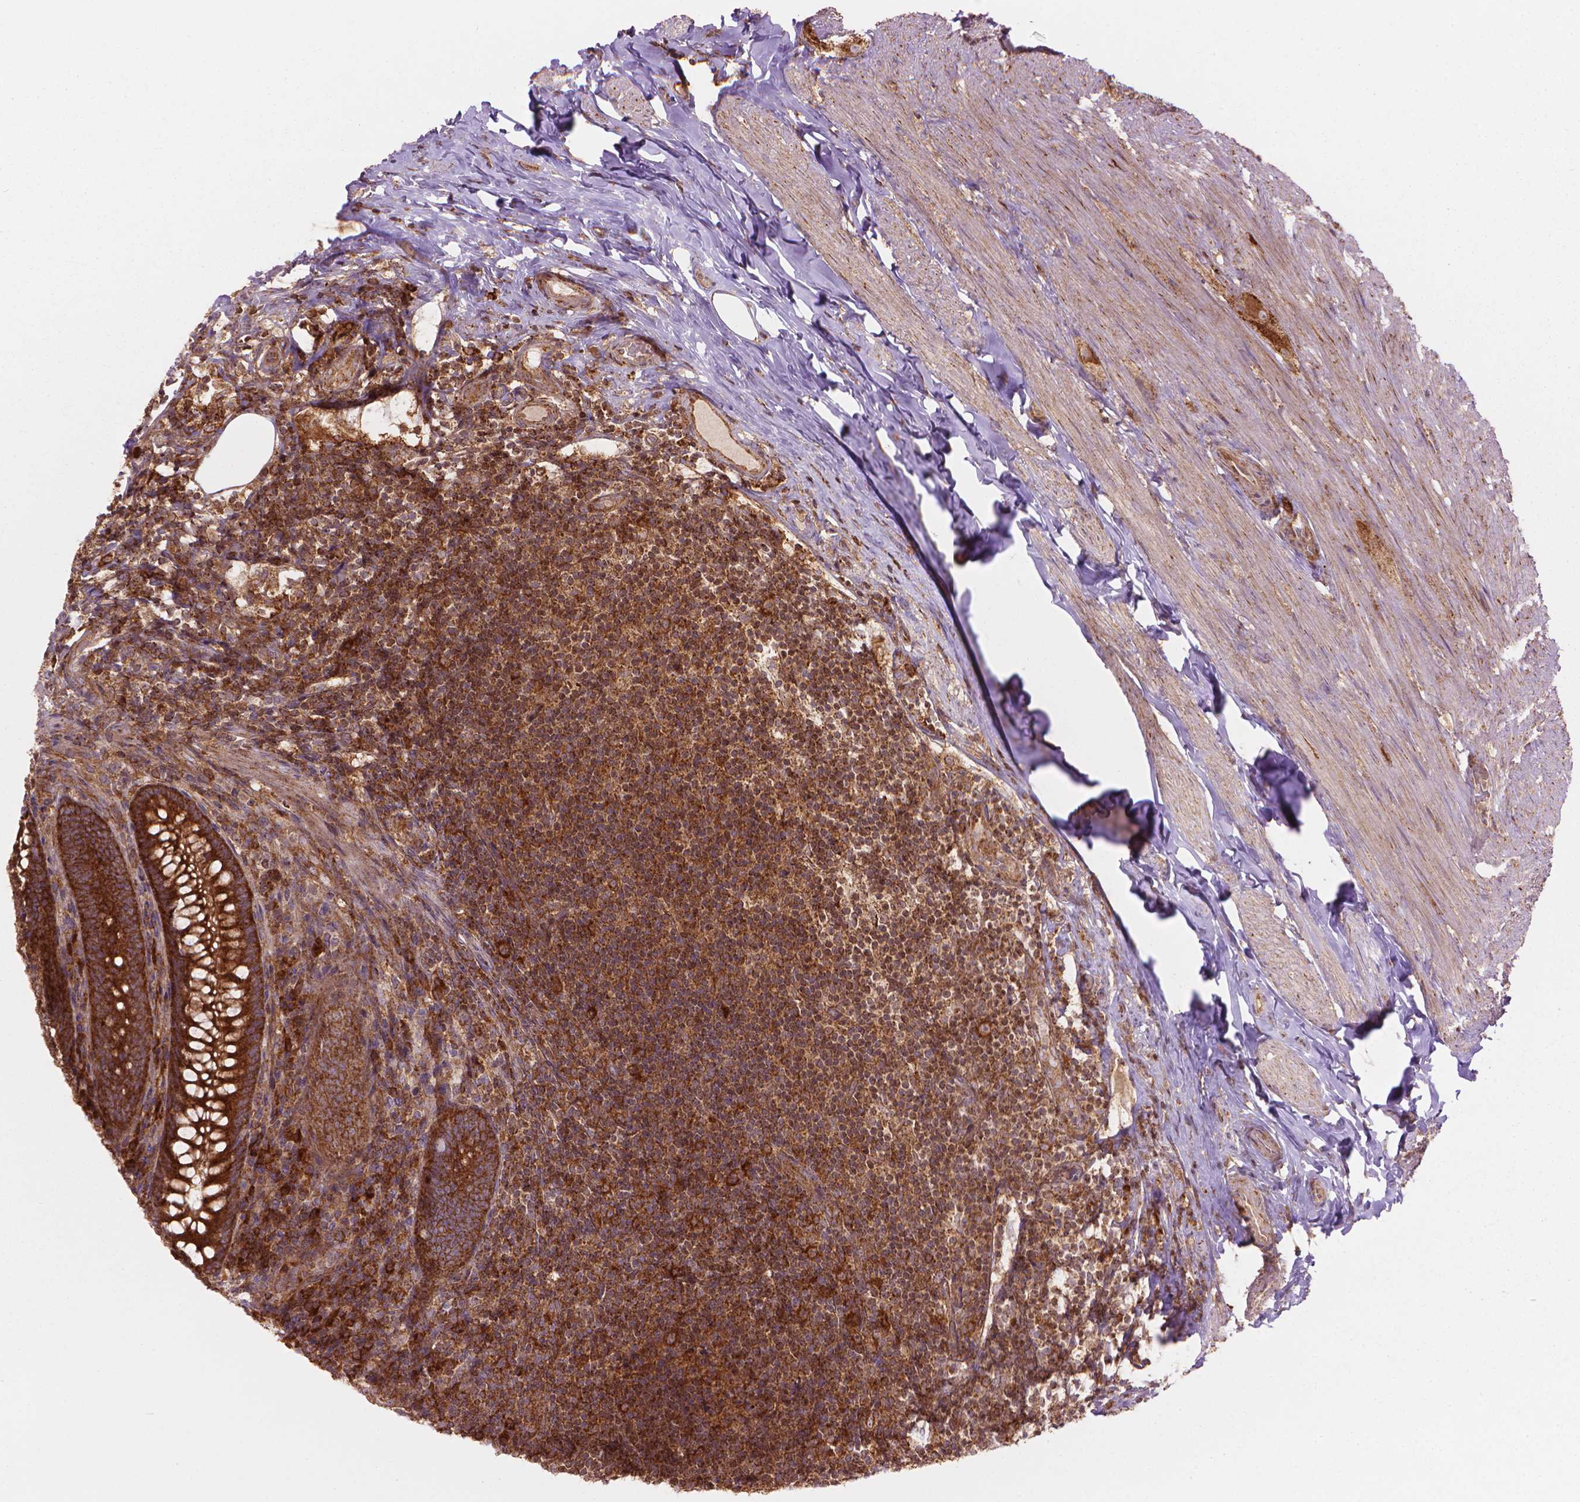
{"staining": {"intensity": "strong", "quantity": ">75%", "location": "cytoplasmic/membranous"}, "tissue": "appendix", "cell_type": "Glandular cells", "image_type": "normal", "snomed": [{"axis": "morphology", "description": "Normal tissue, NOS"}, {"axis": "topography", "description": "Appendix"}], "caption": "DAB immunohistochemical staining of benign appendix demonstrates strong cytoplasmic/membranous protein expression in about >75% of glandular cells. Nuclei are stained in blue.", "gene": "VARS2", "patient": {"sex": "male", "age": 47}}